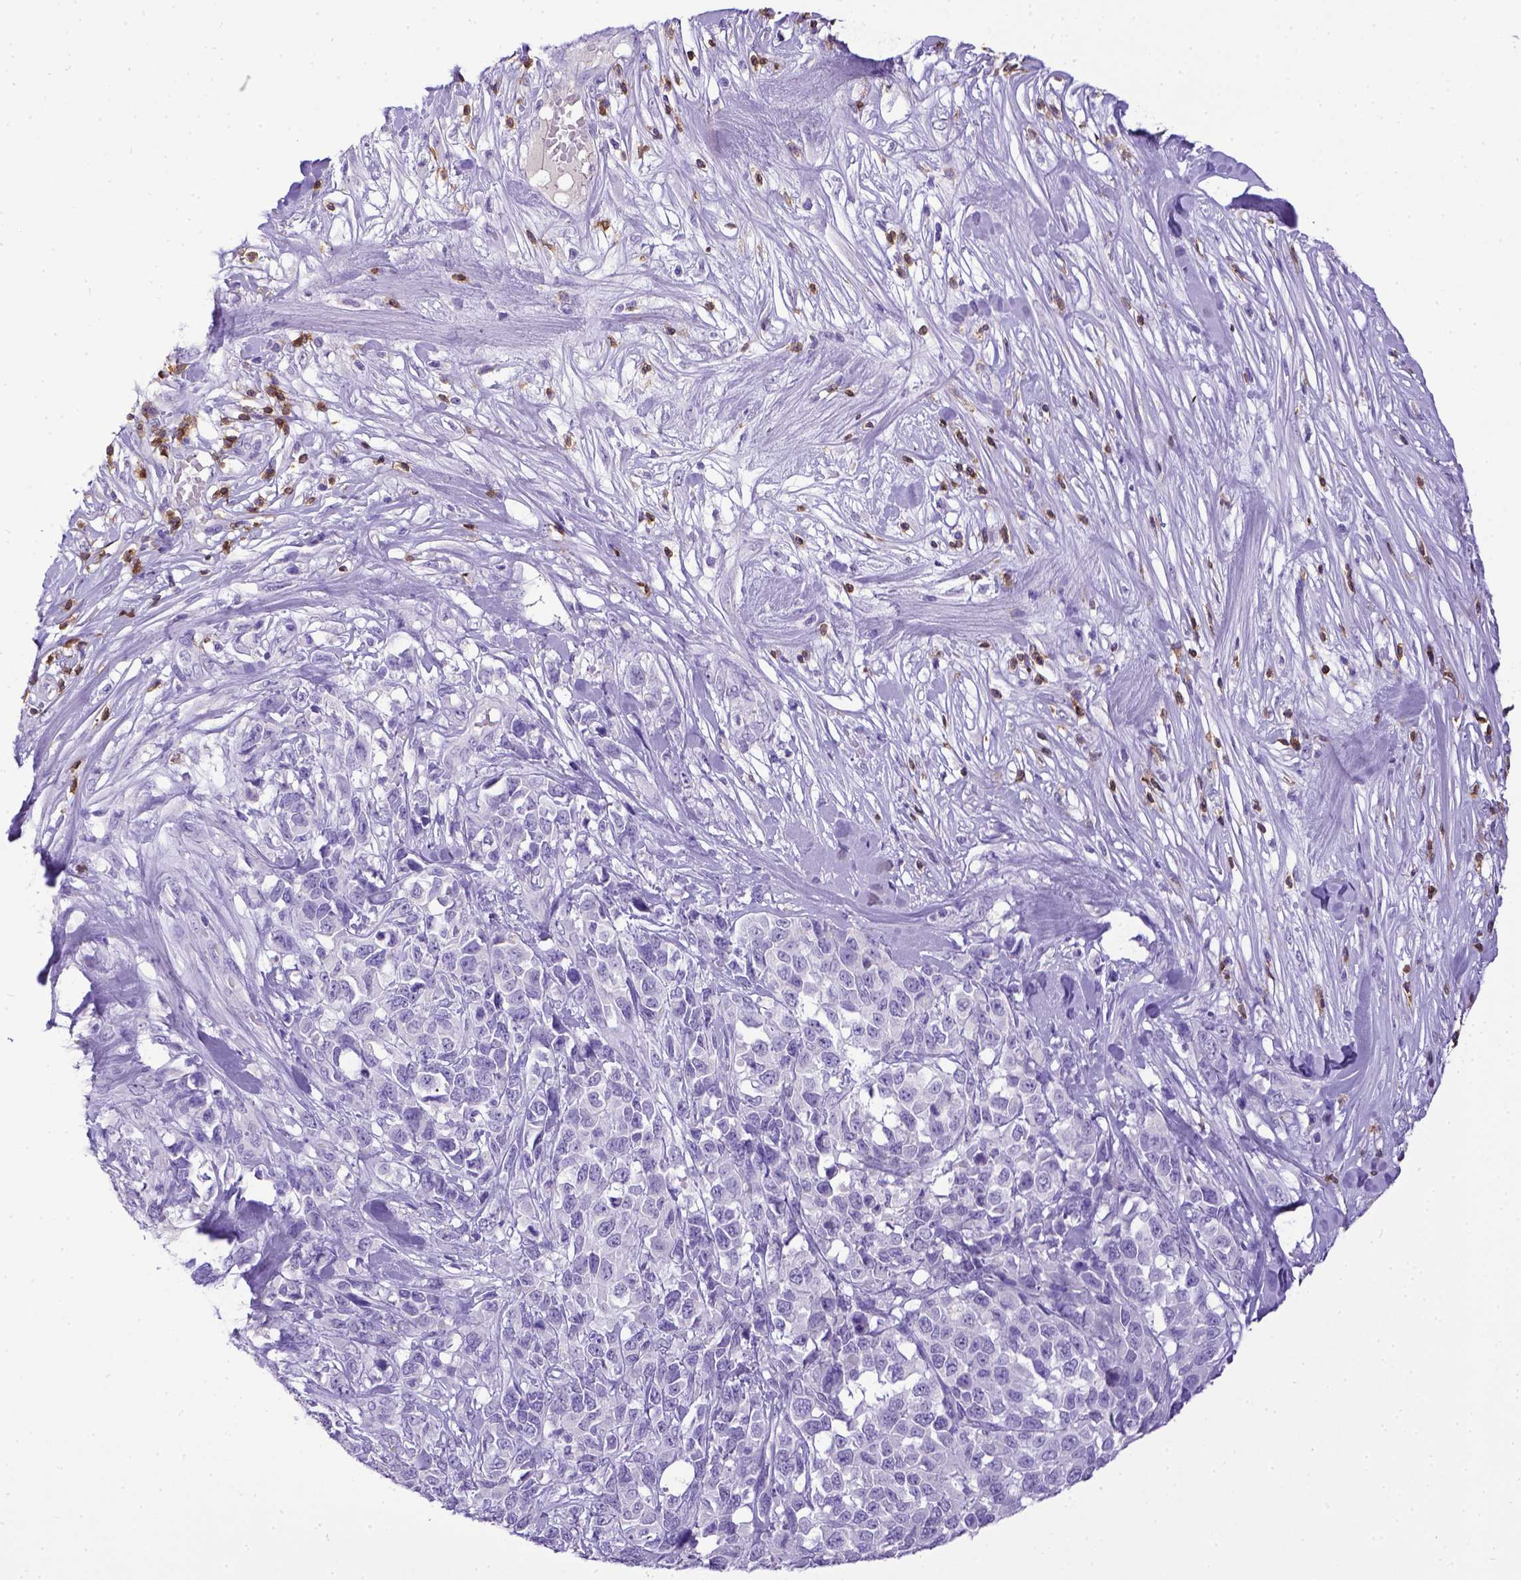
{"staining": {"intensity": "negative", "quantity": "none", "location": "none"}, "tissue": "melanoma", "cell_type": "Tumor cells", "image_type": "cancer", "snomed": [{"axis": "morphology", "description": "Malignant melanoma, Metastatic site"}, {"axis": "topography", "description": "Skin"}], "caption": "This is an immunohistochemistry (IHC) histopathology image of malignant melanoma (metastatic site). There is no staining in tumor cells.", "gene": "CD3E", "patient": {"sex": "male", "age": 84}}